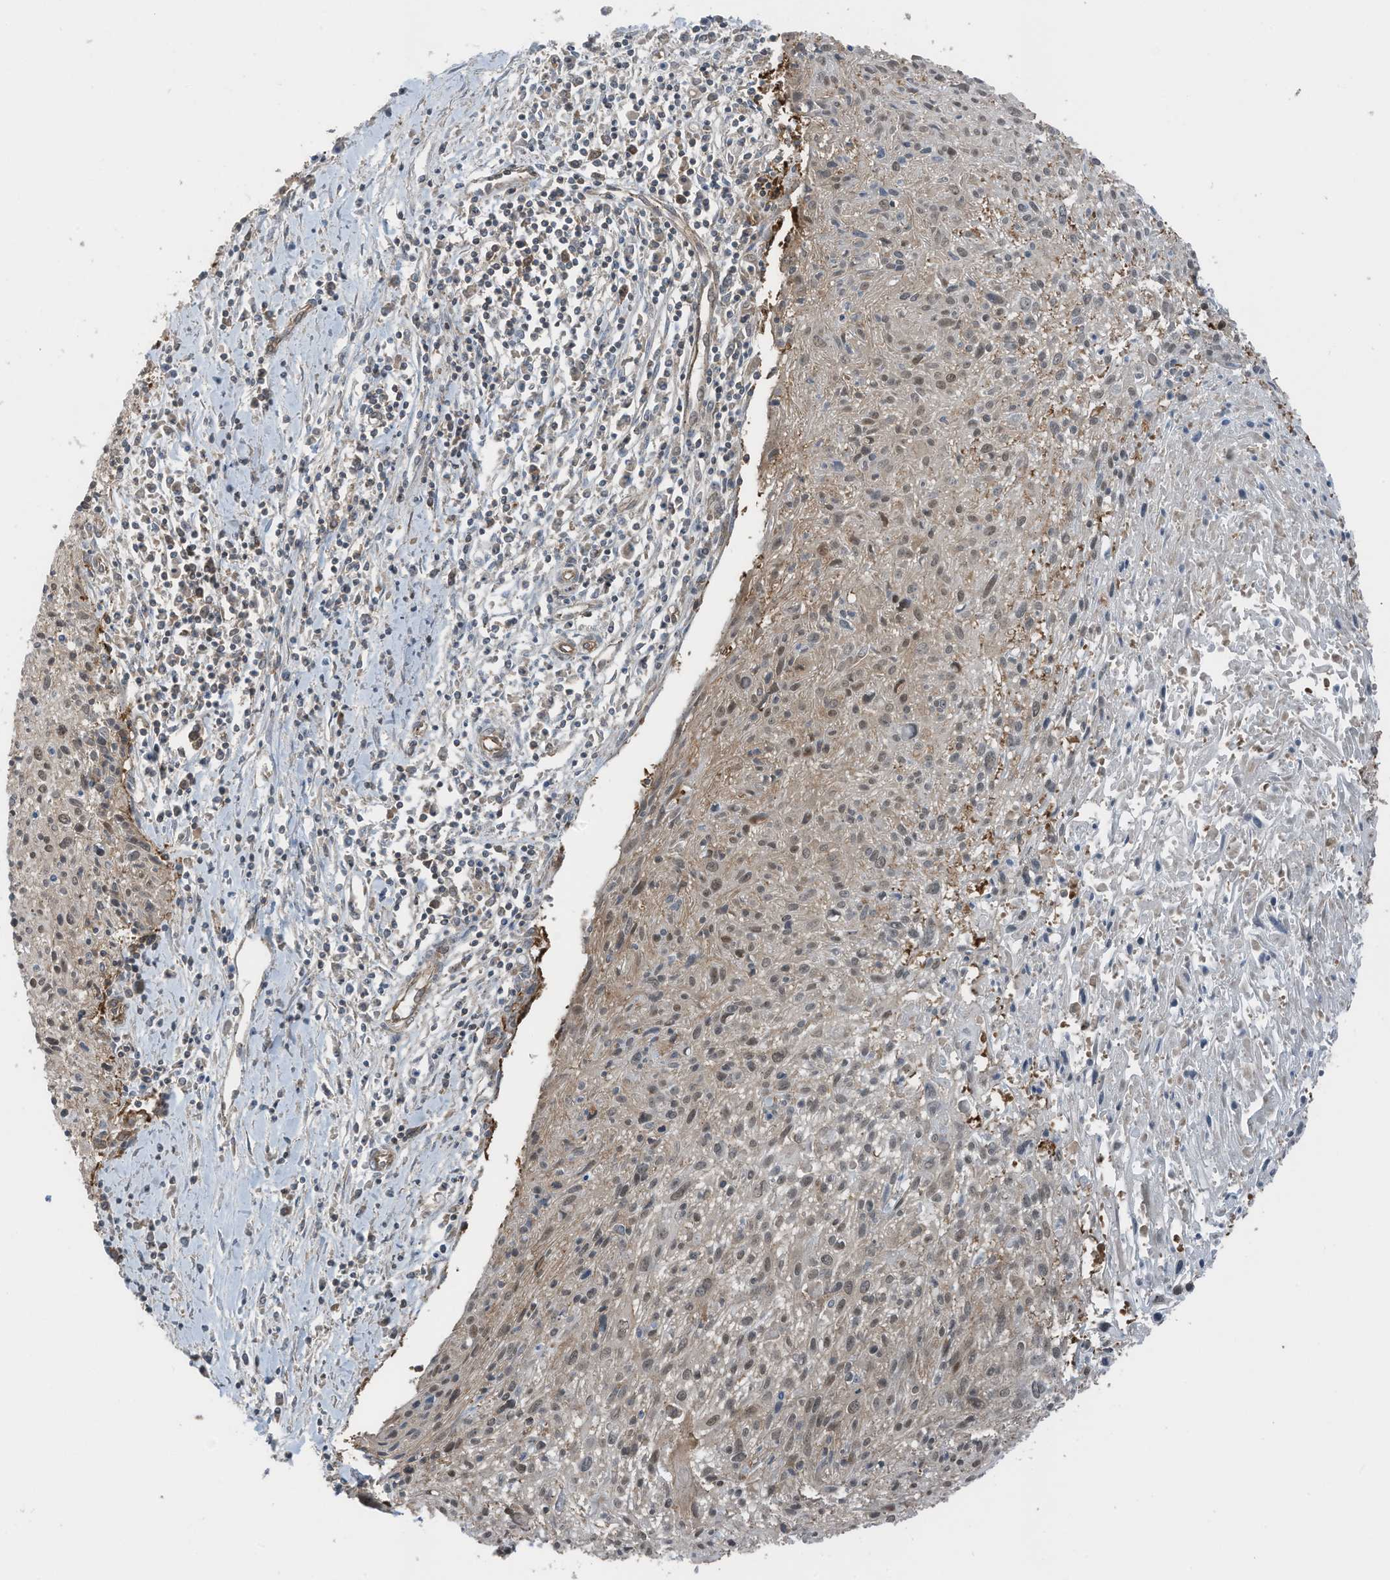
{"staining": {"intensity": "weak", "quantity": "25%-75%", "location": "cytoplasmic/membranous,nuclear"}, "tissue": "cervical cancer", "cell_type": "Tumor cells", "image_type": "cancer", "snomed": [{"axis": "morphology", "description": "Squamous cell carcinoma, NOS"}, {"axis": "topography", "description": "Cervix"}], "caption": "IHC image of neoplastic tissue: human cervical cancer stained using immunohistochemistry demonstrates low levels of weak protein expression localized specifically in the cytoplasmic/membranous and nuclear of tumor cells, appearing as a cytoplasmic/membranous and nuclear brown color.", "gene": "TXNDC9", "patient": {"sex": "female", "age": 51}}